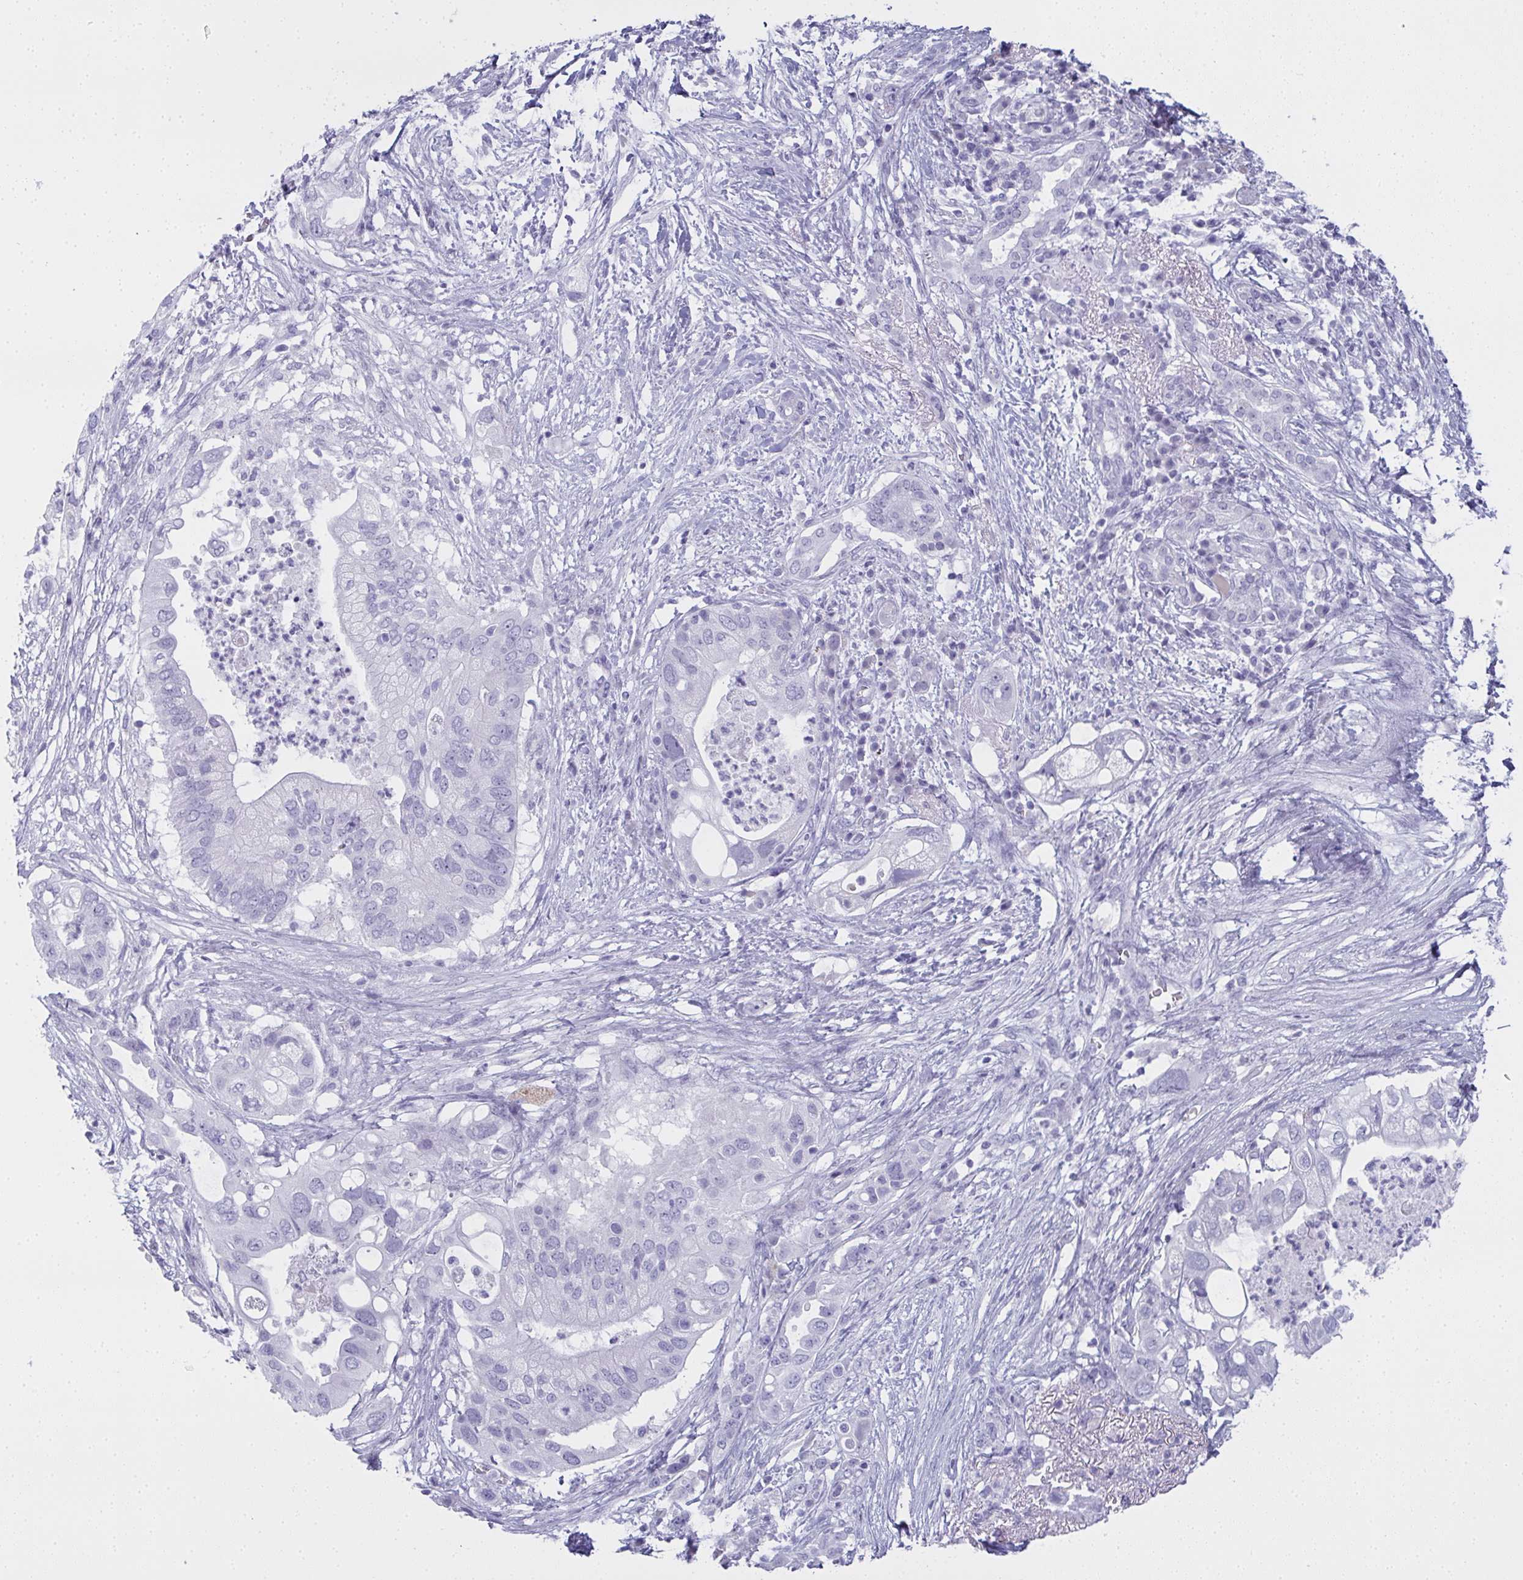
{"staining": {"intensity": "negative", "quantity": "none", "location": "none"}, "tissue": "pancreatic cancer", "cell_type": "Tumor cells", "image_type": "cancer", "snomed": [{"axis": "morphology", "description": "Adenocarcinoma, NOS"}, {"axis": "topography", "description": "Pancreas"}], "caption": "Tumor cells are negative for protein expression in human pancreatic cancer (adenocarcinoma).", "gene": "SLC36A2", "patient": {"sex": "female", "age": 72}}